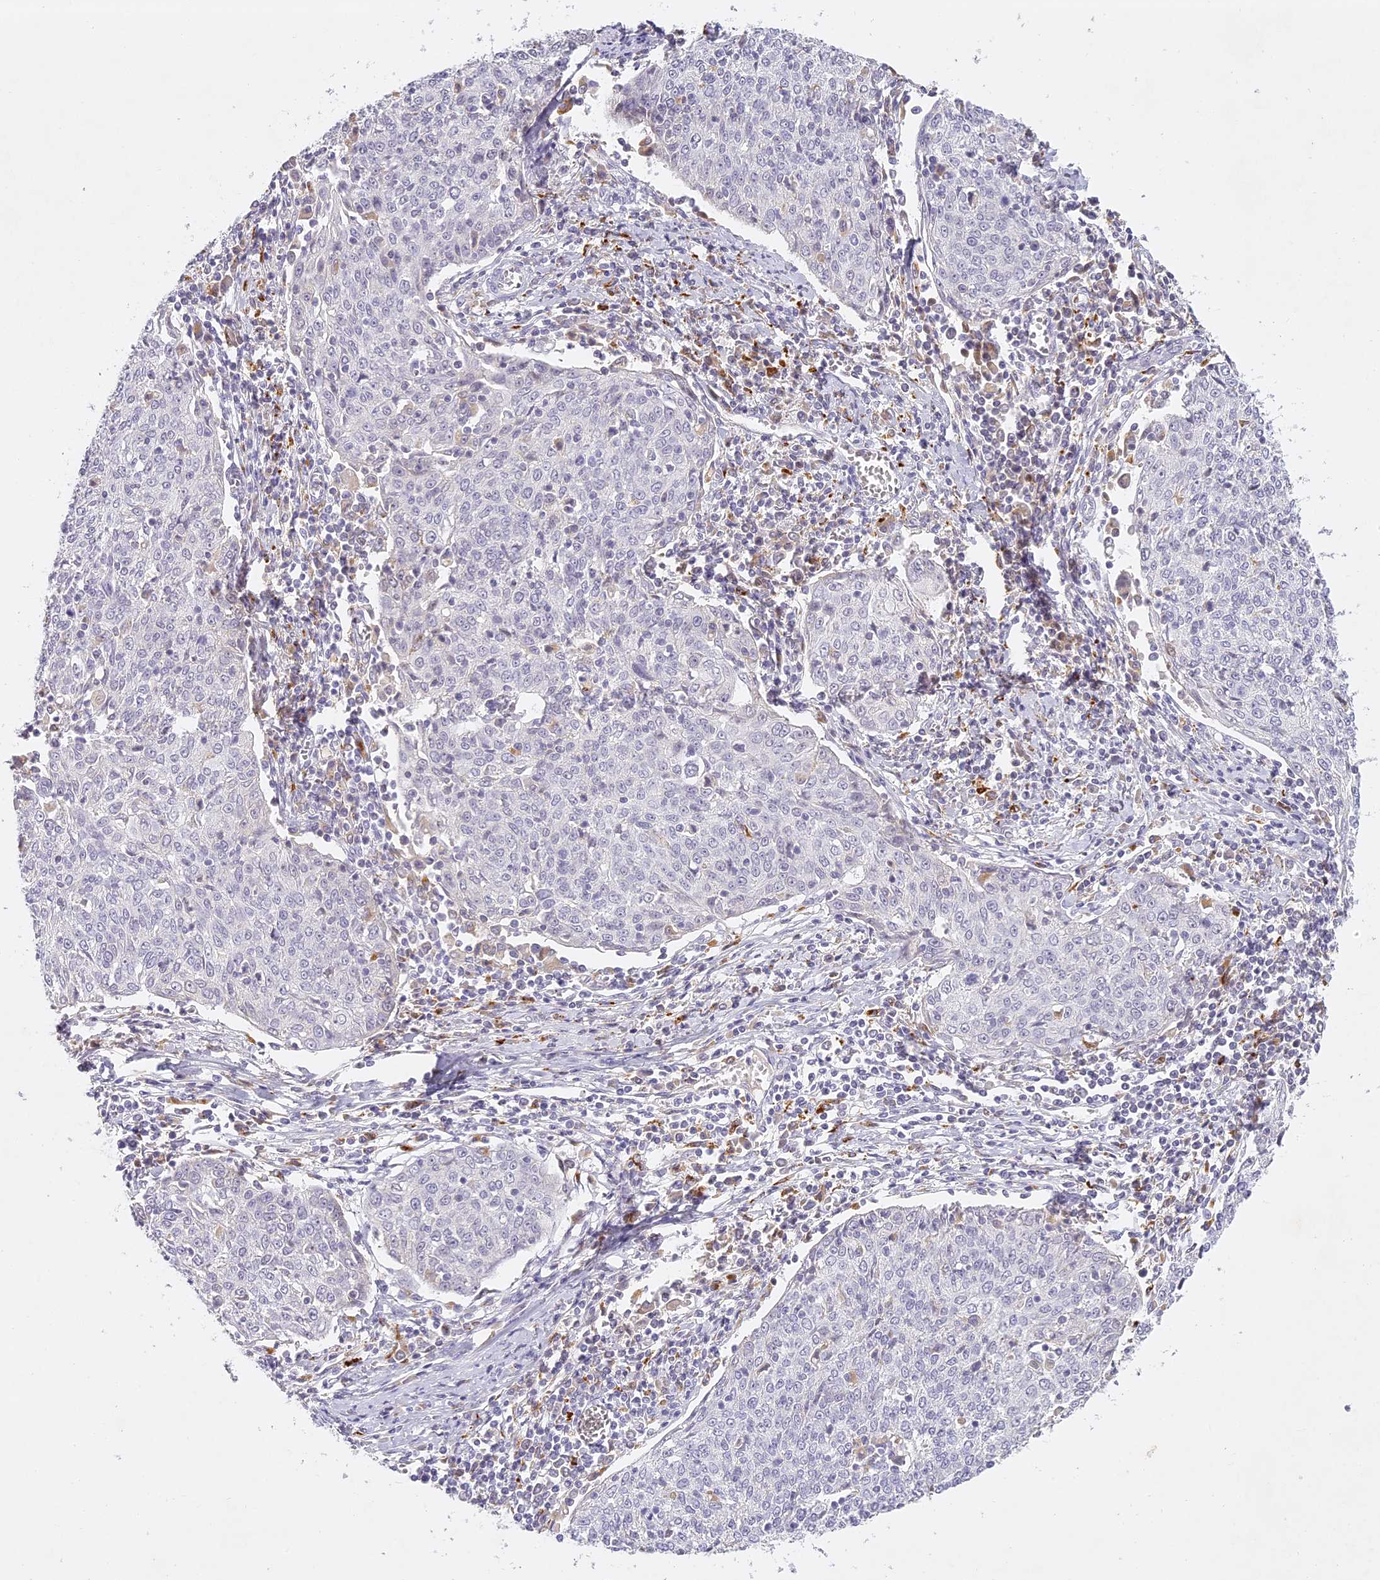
{"staining": {"intensity": "negative", "quantity": "none", "location": "none"}, "tissue": "cervical cancer", "cell_type": "Tumor cells", "image_type": "cancer", "snomed": [{"axis": "morphology", "description": "Squamous cell carcinoma, NOS"}, {"axis": "topography", "description": "Cervix"}], "caption": "Protein analysis of cervical cancer reveals no significant expression in tumor cells.", "gene": "ELL3", "patient": {"sex": "female", "age": 48}}